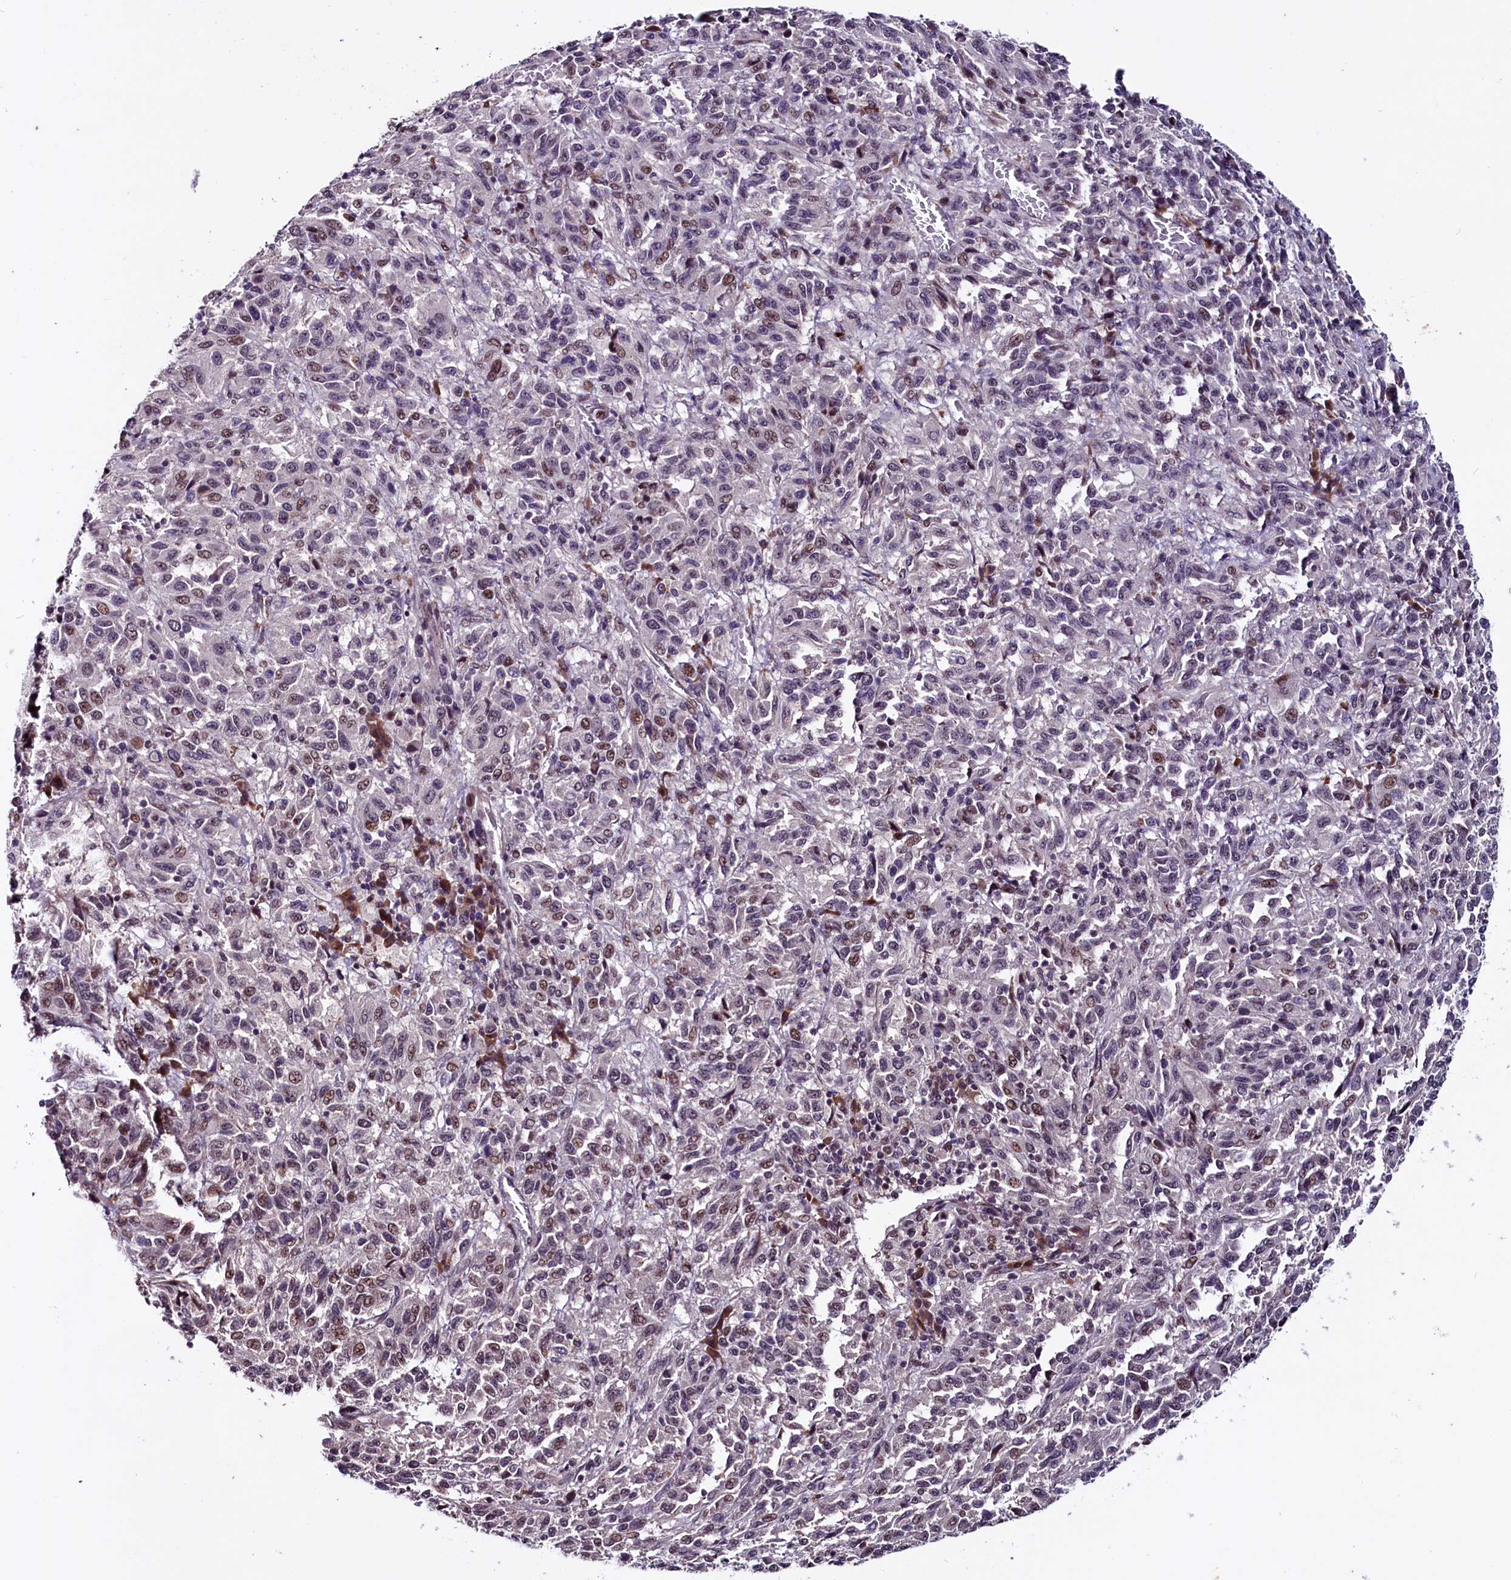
{"staining": {"intensity": "moderate", "quantity": "<25%", "location": "nuclear"}, "tissue": "melanoma", "cell_type": "Tumor cells", "image_type": "cancer", "snomed": [{"axis": "morphology", "description": "Malignant melanoma, Metastatic site"}, {"axis": "topography", "description": "Lung"}], "caption": "Malignant melanoma (metastatic site) stained for a protein (brown) demonstrates moderate nuclear positive expression in about <25% of tumor cells.", "gene": "RNMT", "patient": {"sex": "male", "age": 64}}